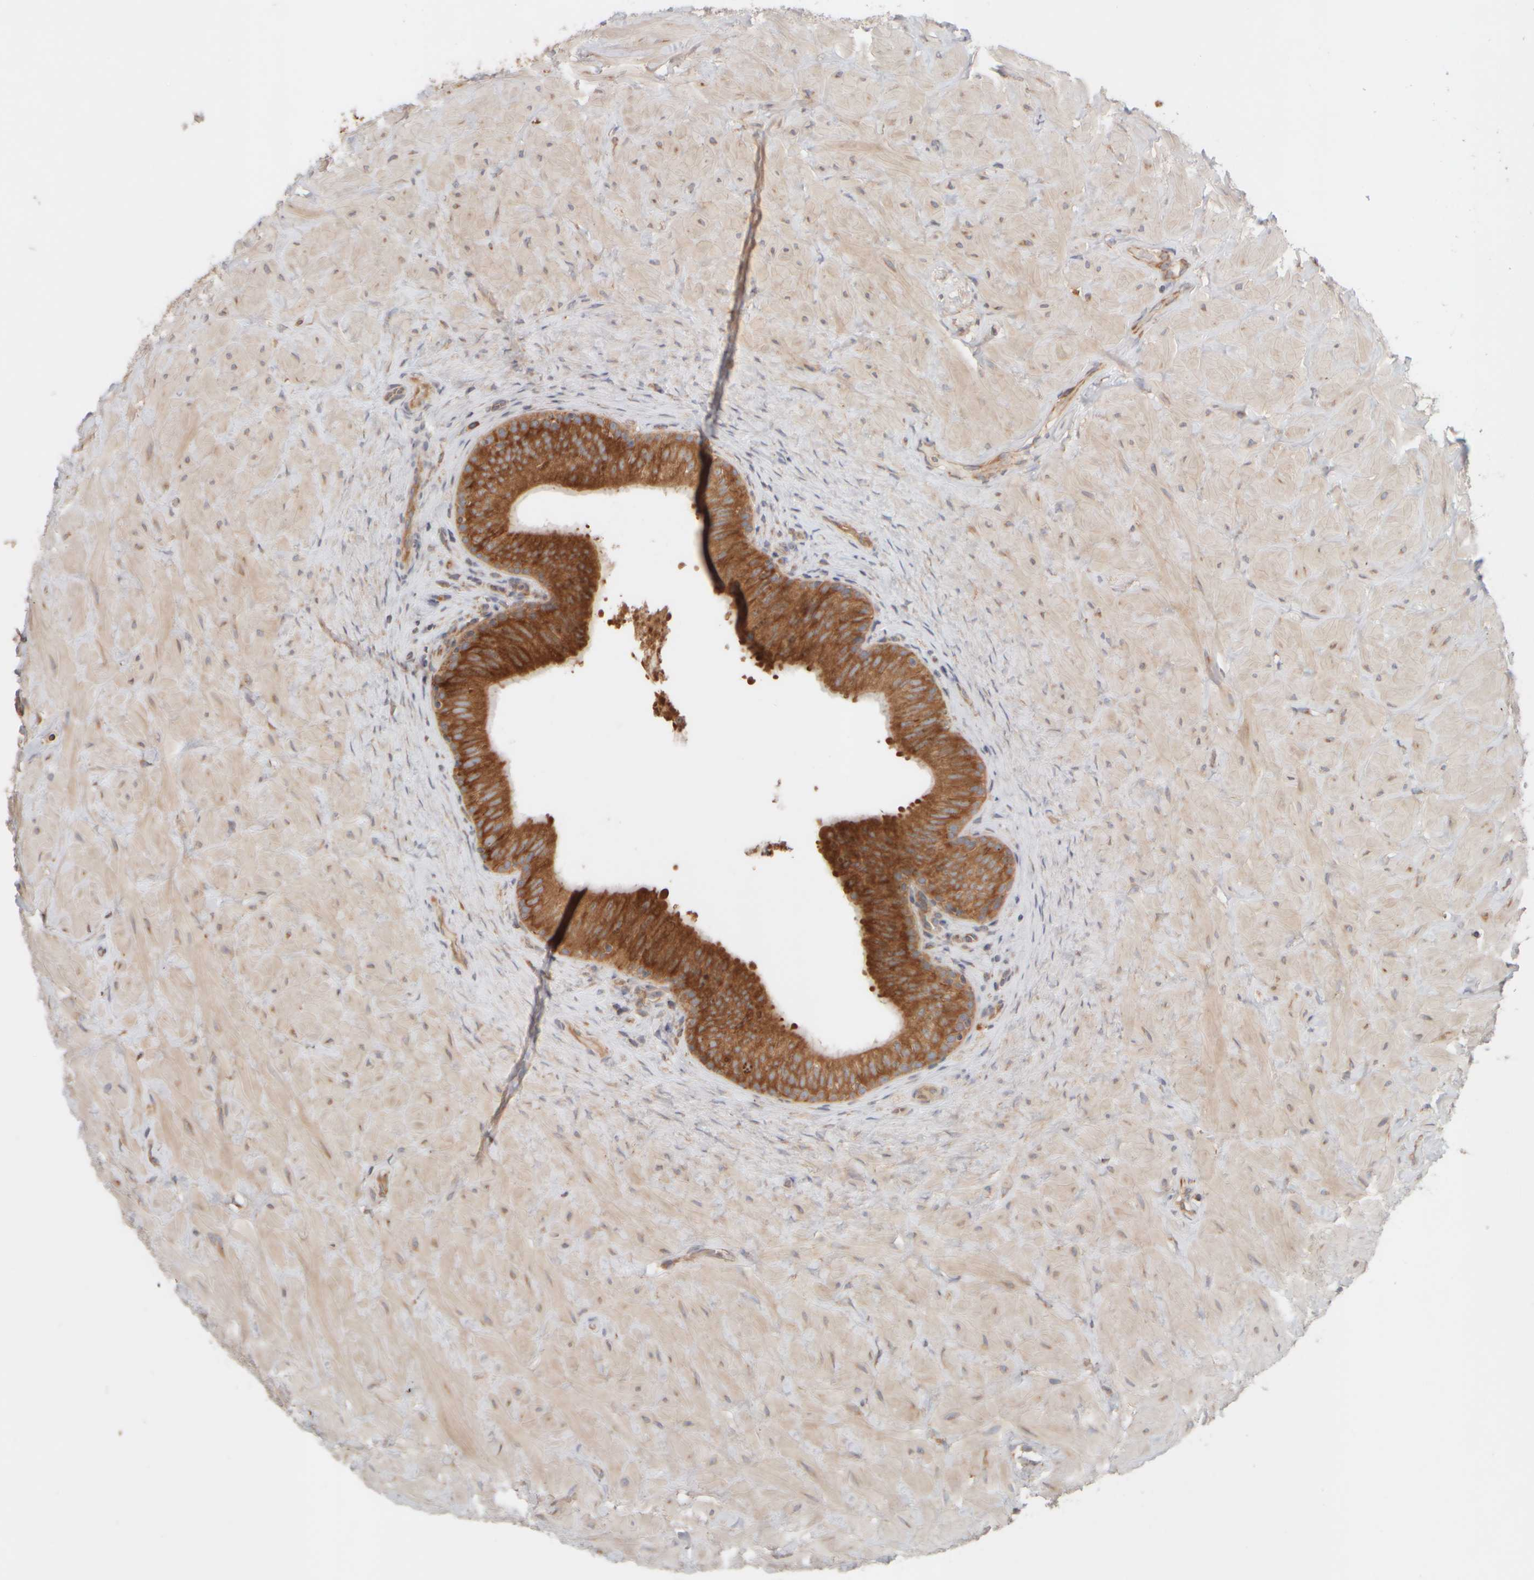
{"staining": {"intensity": "strong", "quantity": ">75%", "location": "cytoplasmic/membranous"}, "tissue": "epididymis", "cell_type": "Glandular cells", "image_type": "normal", "snomed": [{"axis": "morphology", "description": "Normal tissue, NOS"}, {"axis": "topography", "description": "Soft tissue"}, {"axis": "topography", "description": "Epididymis"}], "caption": "IHC of benign human epididymis reveals high levels of strong cytoplasmic/membranous positivity in approximately >75% of glandular cells.", "gene": "EIF2B3", "patient": {"sex": "male", "age": 26}}